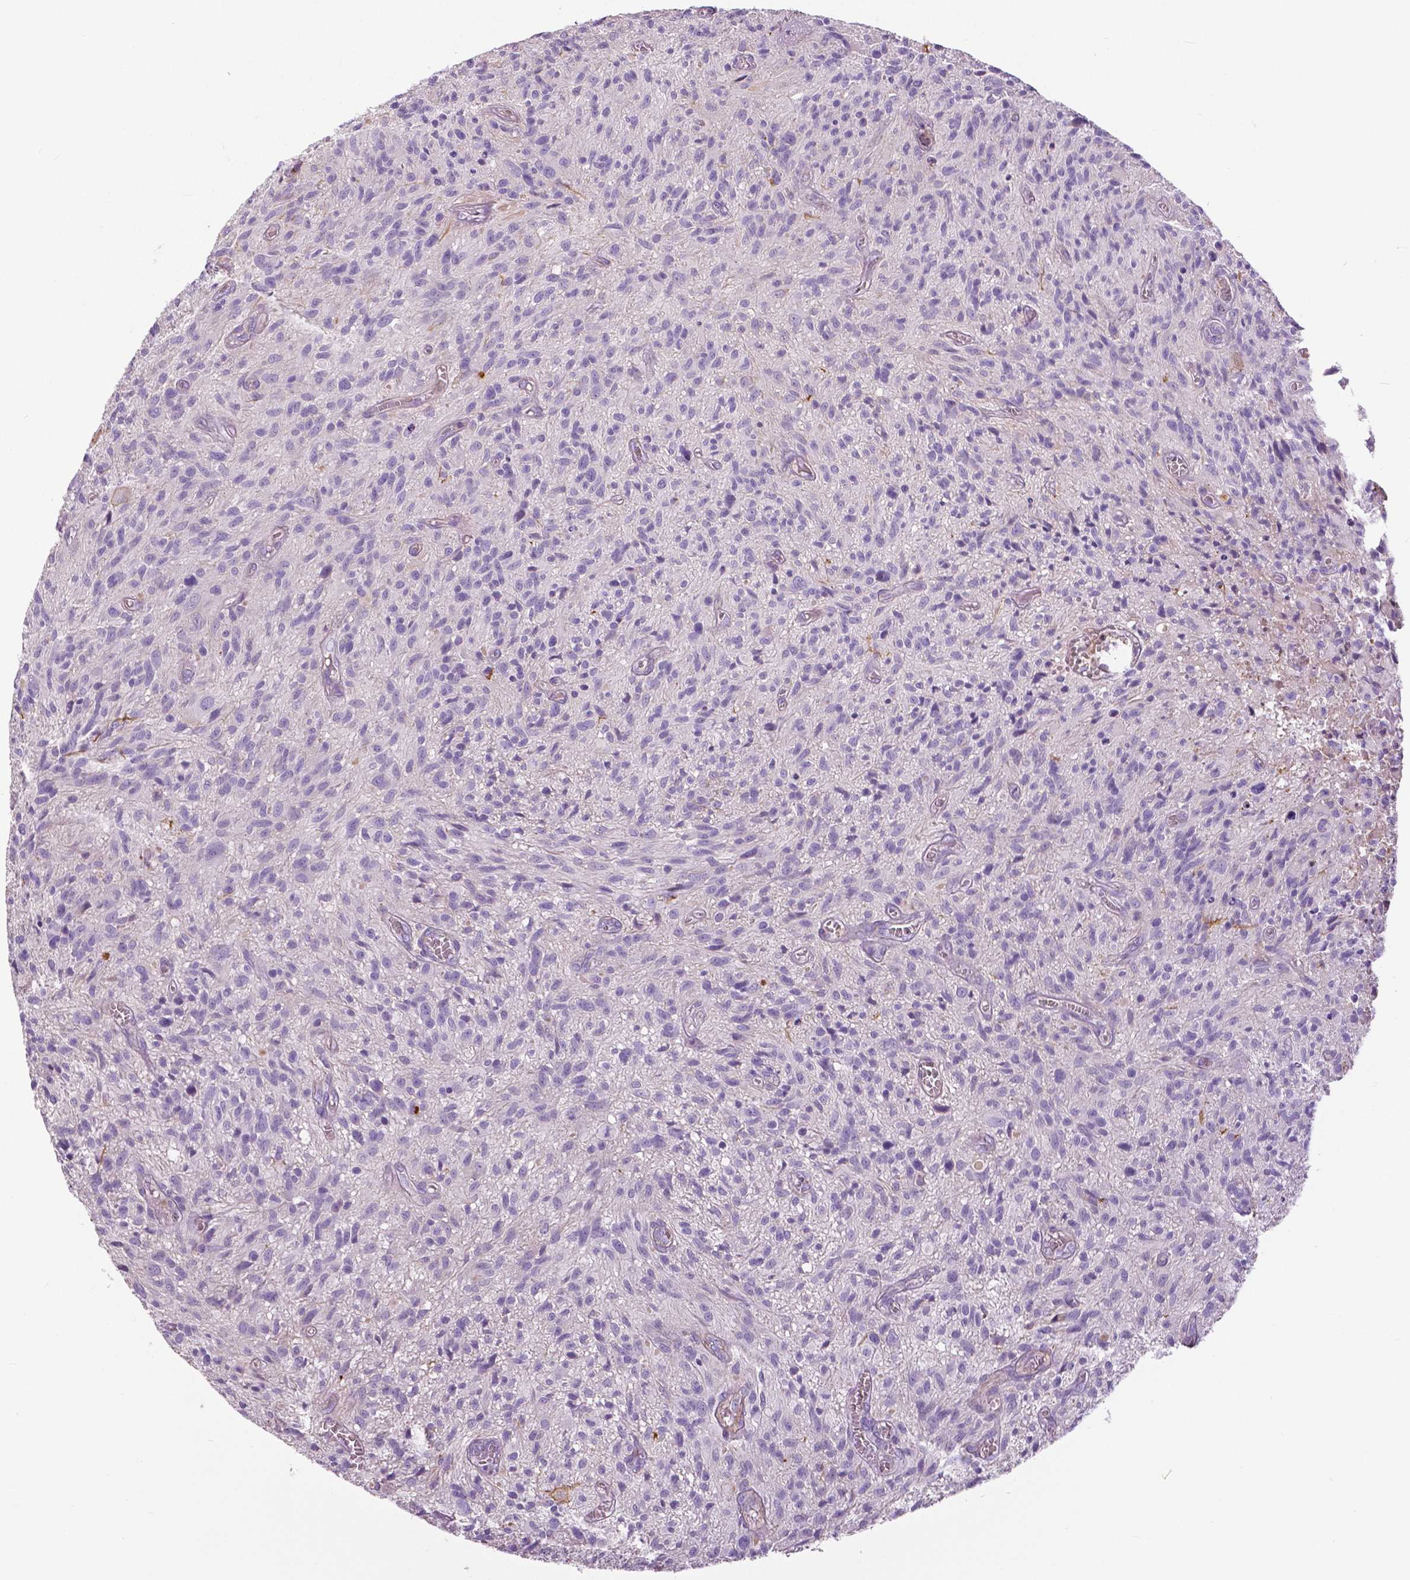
{"staining": {"intensity": "negative", "quantity": "none", "location": "none"}, "tissue": "glioma", "cell_type": "Tumor cells", "image_type": "cancer", "snomed": [{"axis": "morphology", "description": "Glioma, malignant, High grade"}, {"axis": "topography", "description": "Brain"}], "caption": "Micrograph shows no significant protein expression in tumor cells of glioma.", "gene": "ANXA13", "patient": {"sex": "male", "age": 75}}